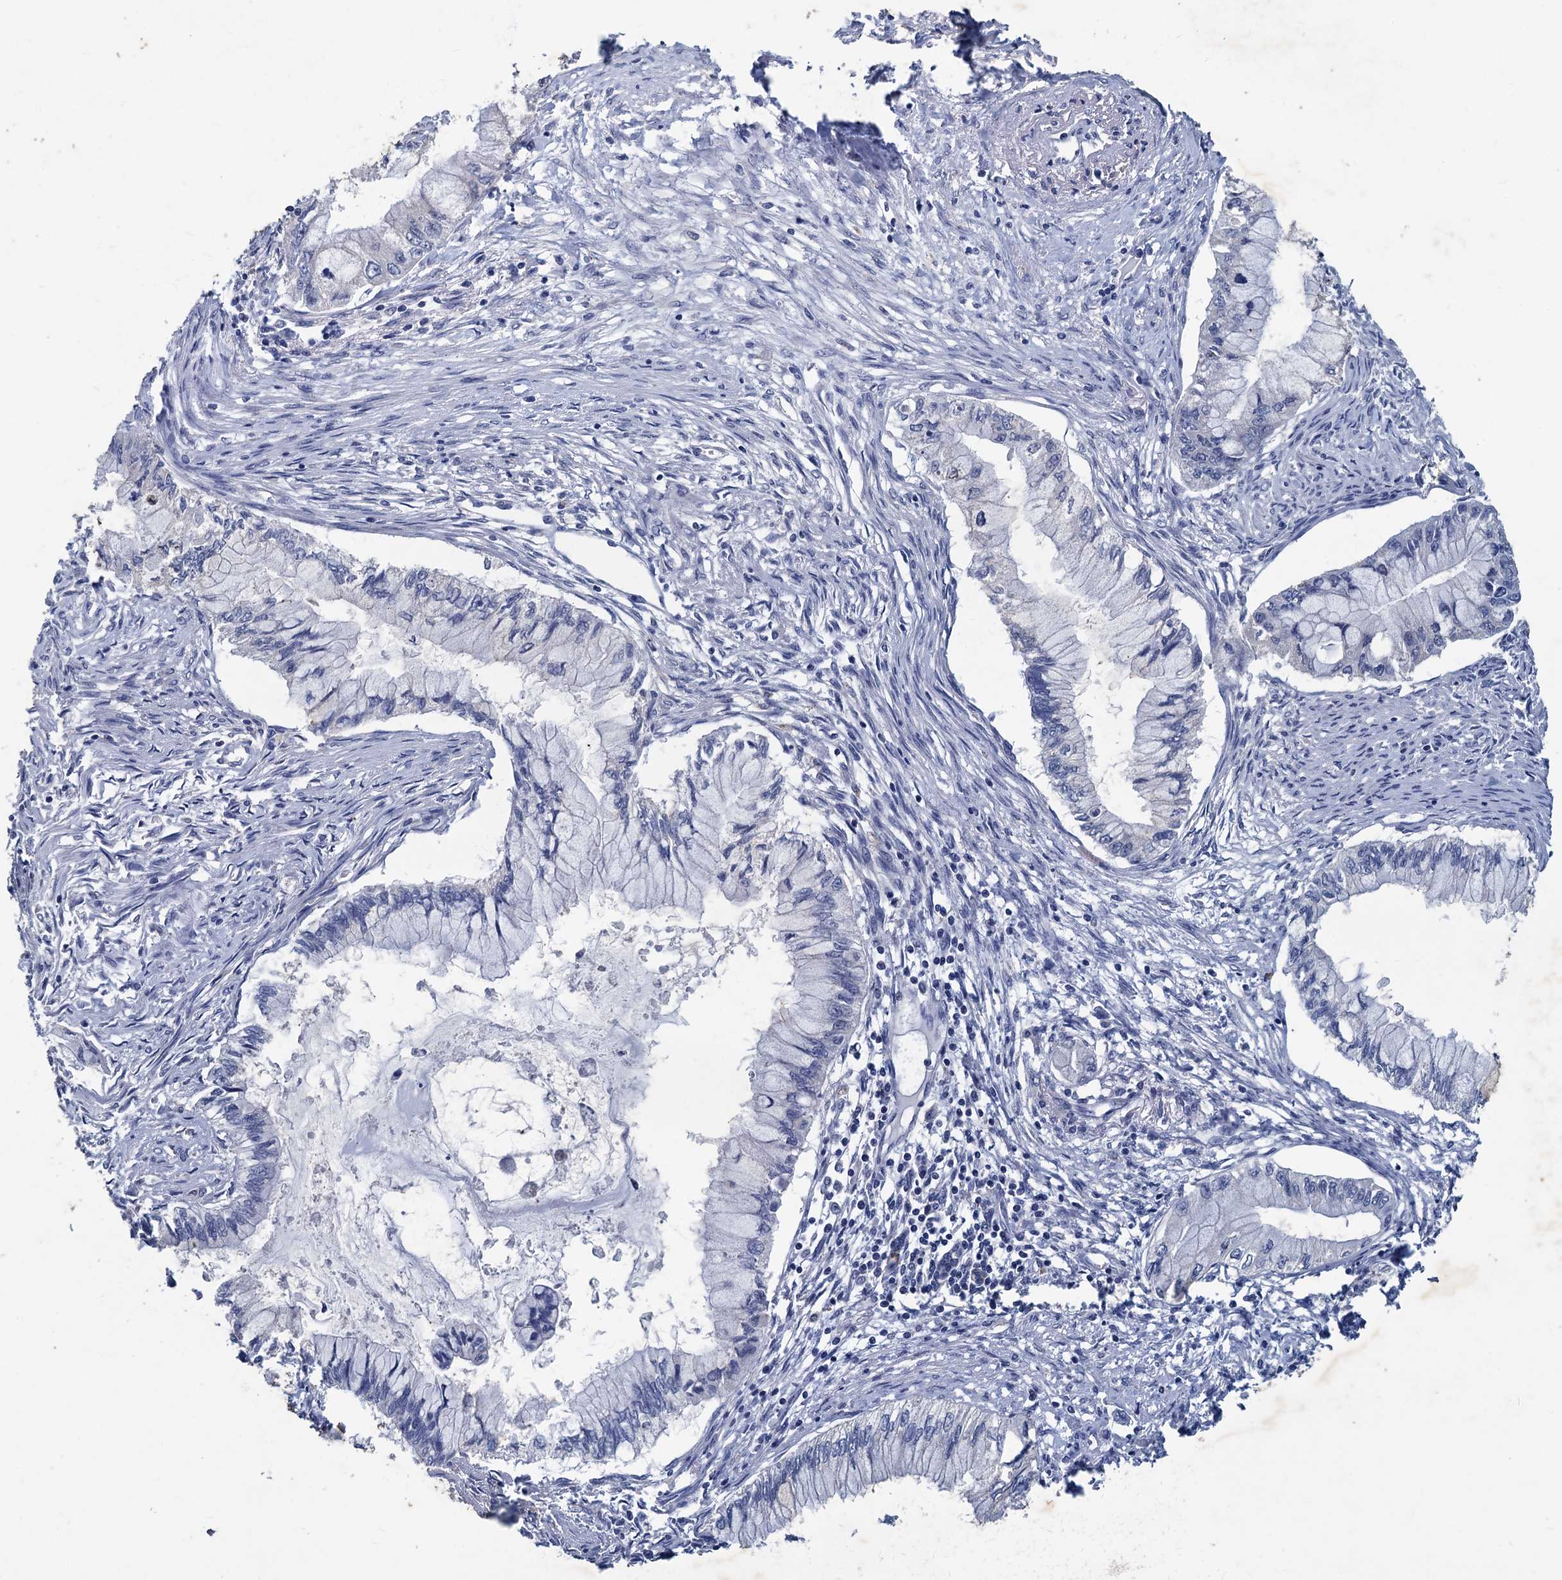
{"staining": {"intensity": "negative", "quantity": "none", "location": "none"}, "tissue": "pancreatic cancer", "cell_type": "Tumor cells", "image_type": "cancer", "snomed": [{"axis": "morphology", "description": "Adenocarcinoma, NOS"}, {"axis": "topography", "description": "Pancreas"}], "caption": "Immunohistochemistry (IHC) of pancreatic cancer (adenocarcinoma) displays no staining in tumor cells. Brightfield microscopy of IHC stained with DAB (3,3'-diaminobenzidine) (brown) and hematoxylin (blue), captured at high magnification.", "gene": "SLC2A7", "patient": {"sex": "male", "age": 48}}